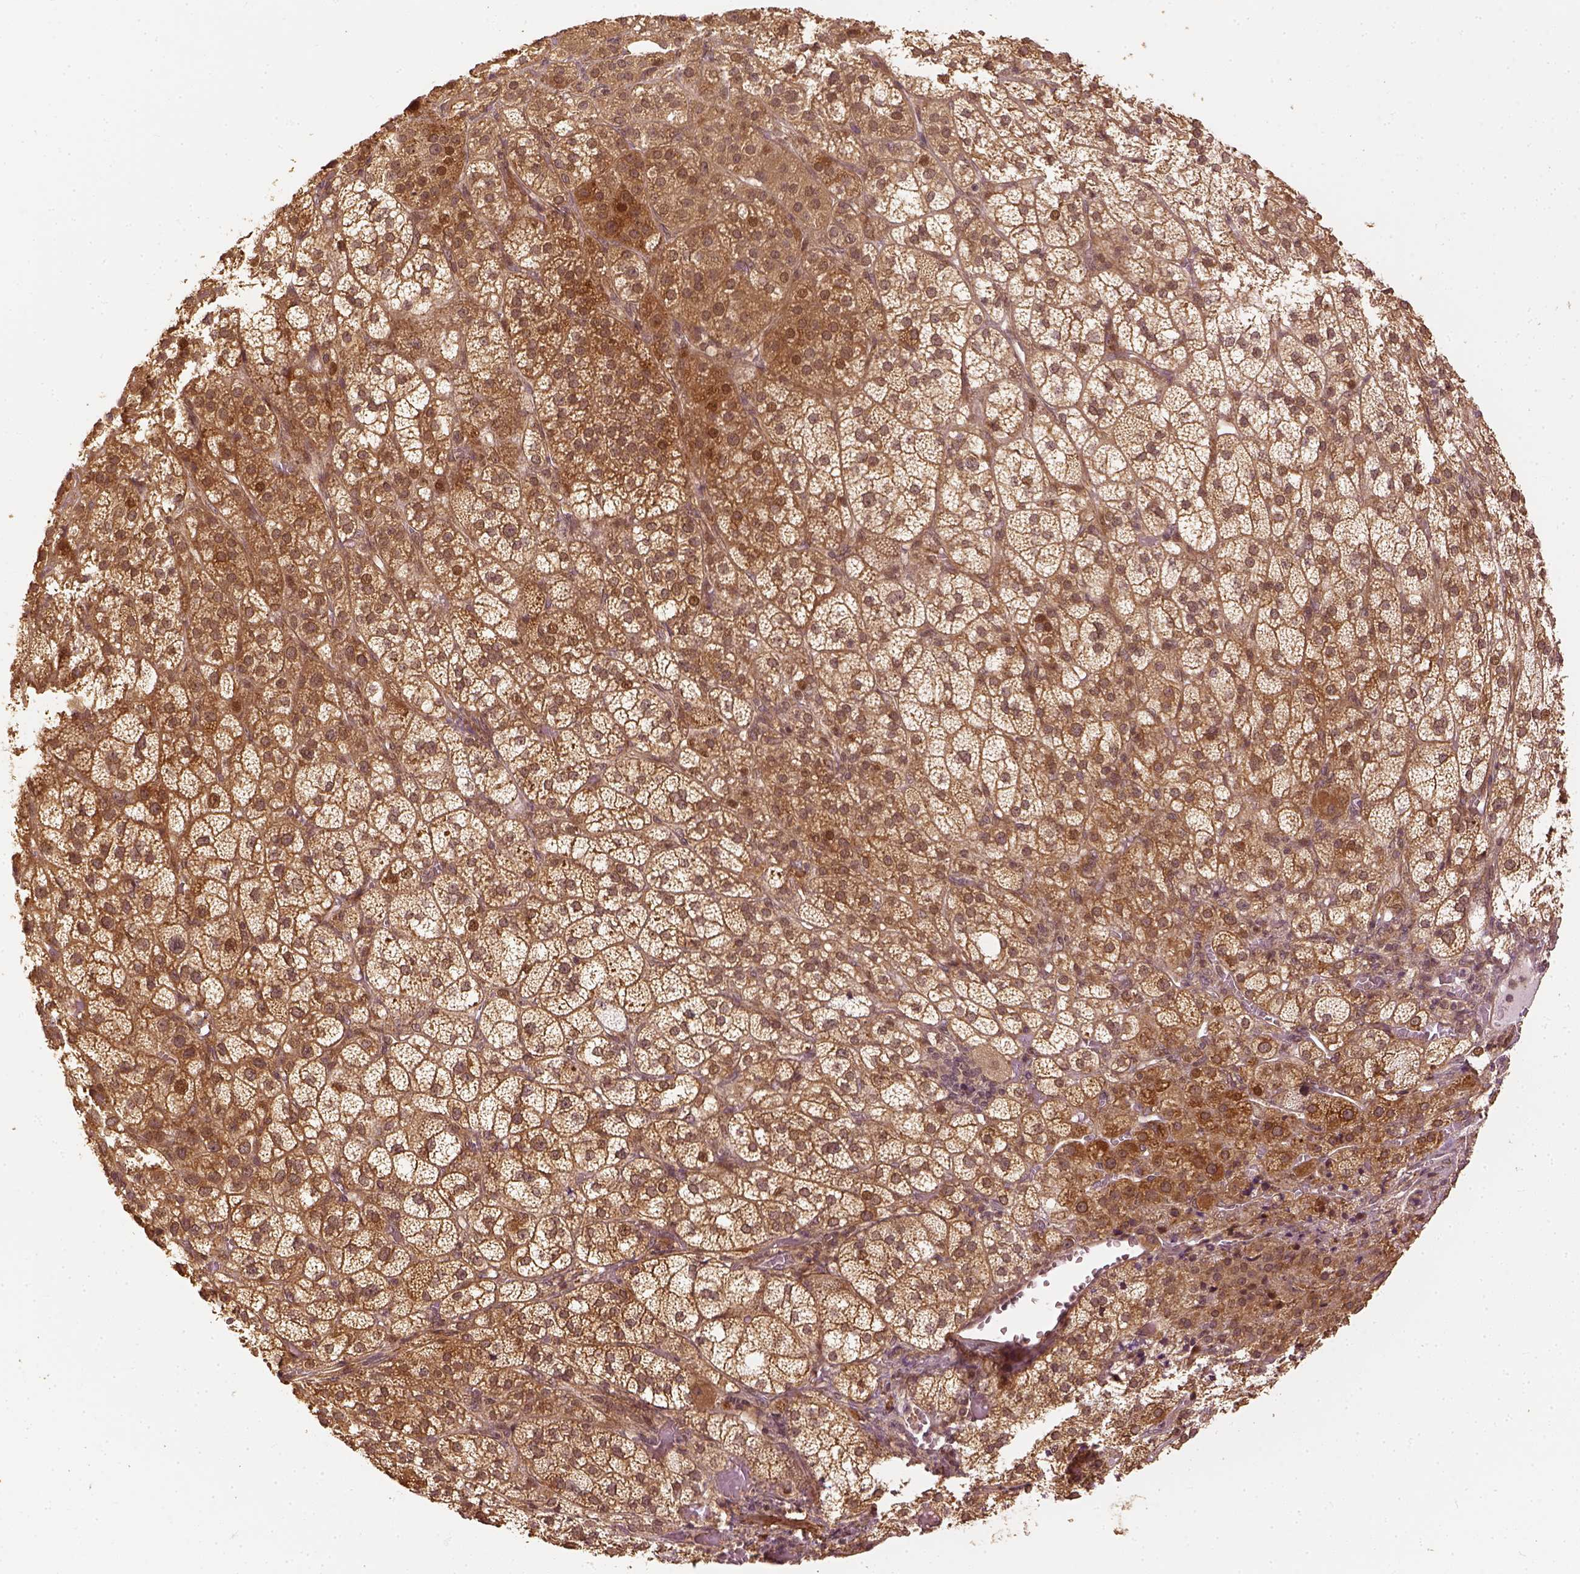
{"staining": {"intensity": "moderate", "quantity": ">75%", "location": "cytoplasmic/membranous,nuclear"}, "tissue": "adrenal gland", "cell_type": "Glandular cells", "image_type": "normal", "snomed": [{"axis": "morphology", "description": "Normal tissue, NOS"}, {"axis": "topography", "description": "Adrenal gland"}], "caption": "Immunohistochemistry (IHC) image of benign adrenal gland: human adrenal gland stained using IHC exhibits medium levels of moderate protein expression localized specifically in the cytoplasmic/membranous,nuclear of glandular cells, appearing as a cytoplasmic/membranous,nuclear brown color.", "gene": "VEGFA", "patient": {"sex": "female", "age": 60}}